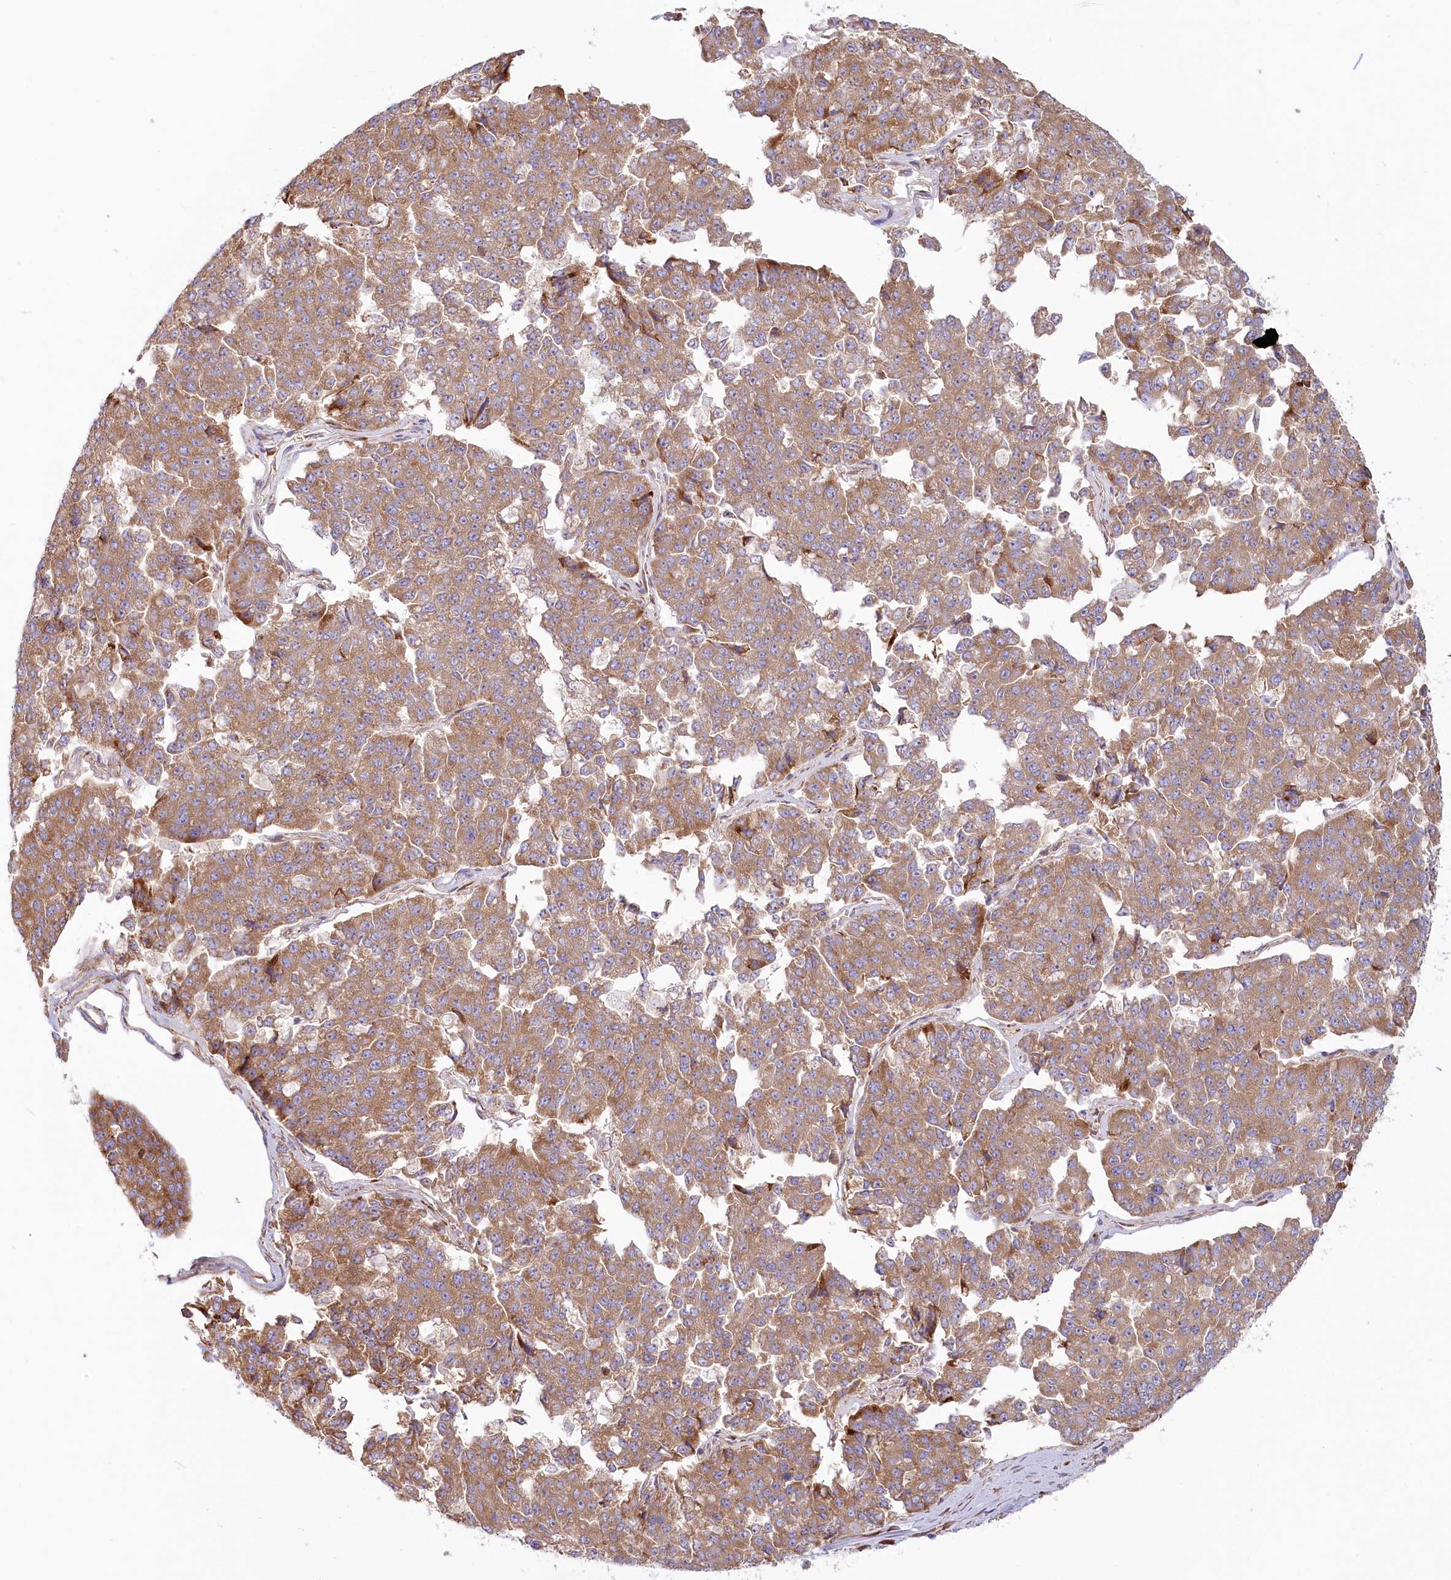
{"staining": {"intensity": "moderate", "quantity": ">75%", "location": "cytoplasmic/membranous"}, "tissue": "pancreatic cancer", "cell_type": "Tumor cells", "image_type": "cancer", "snomed": [{"axis": "morphology", "description": "Adenocarcinoma, NOS"}, {"axis": "topography", "description": "Pancreas"}], "caption": "The micrograph displays a brown stain indicating the presence of a protein in the cytoplasmic/membranous of tumor cells in pancreatic adenocarcinoma.", "gene": "HARS2", "patient": {"sex": "male", "age": 50}}